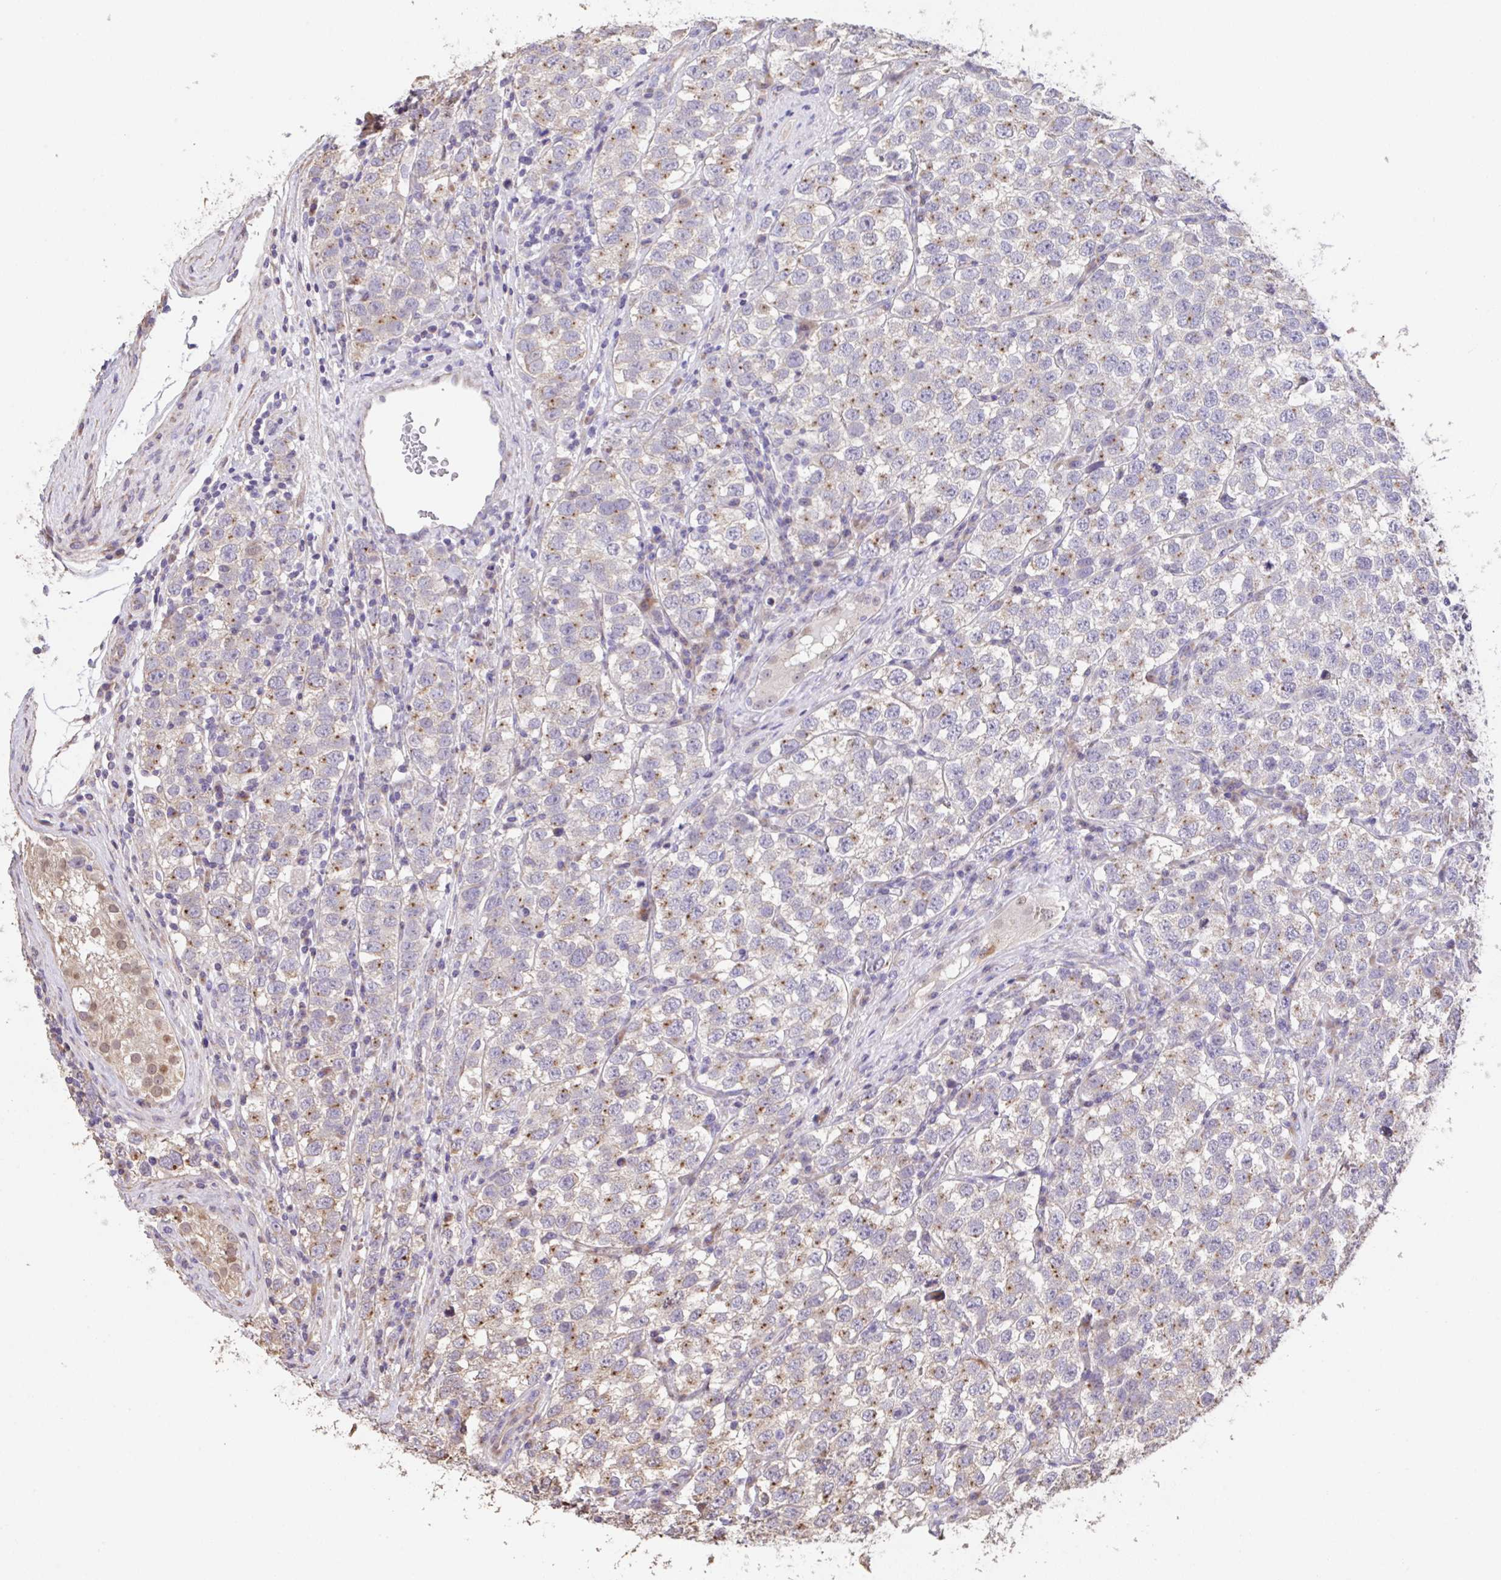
{"staining": {"intensity": "weak", "quantity": ">75%", "location": "cytoplasmic/membranous"}, "tissue": "testis cancer", "cell_type": "Tumor cells", "image_type": "cancer", "snomed": [{"axis": "morphology", "description": "Seminoma, NOS"}, {"axis": "topography", "description": "Testis"}], "caption": "DAB (3,3'-diaminobenzidine) immunohistochemical staining of human seminoma (testis) demonstrates weak cytoplasmic/membranous protein expression in approximately >75% of tumor cells.", "gene": "RUNDC3B", "patient": {"sex": "male", "age": 34}}